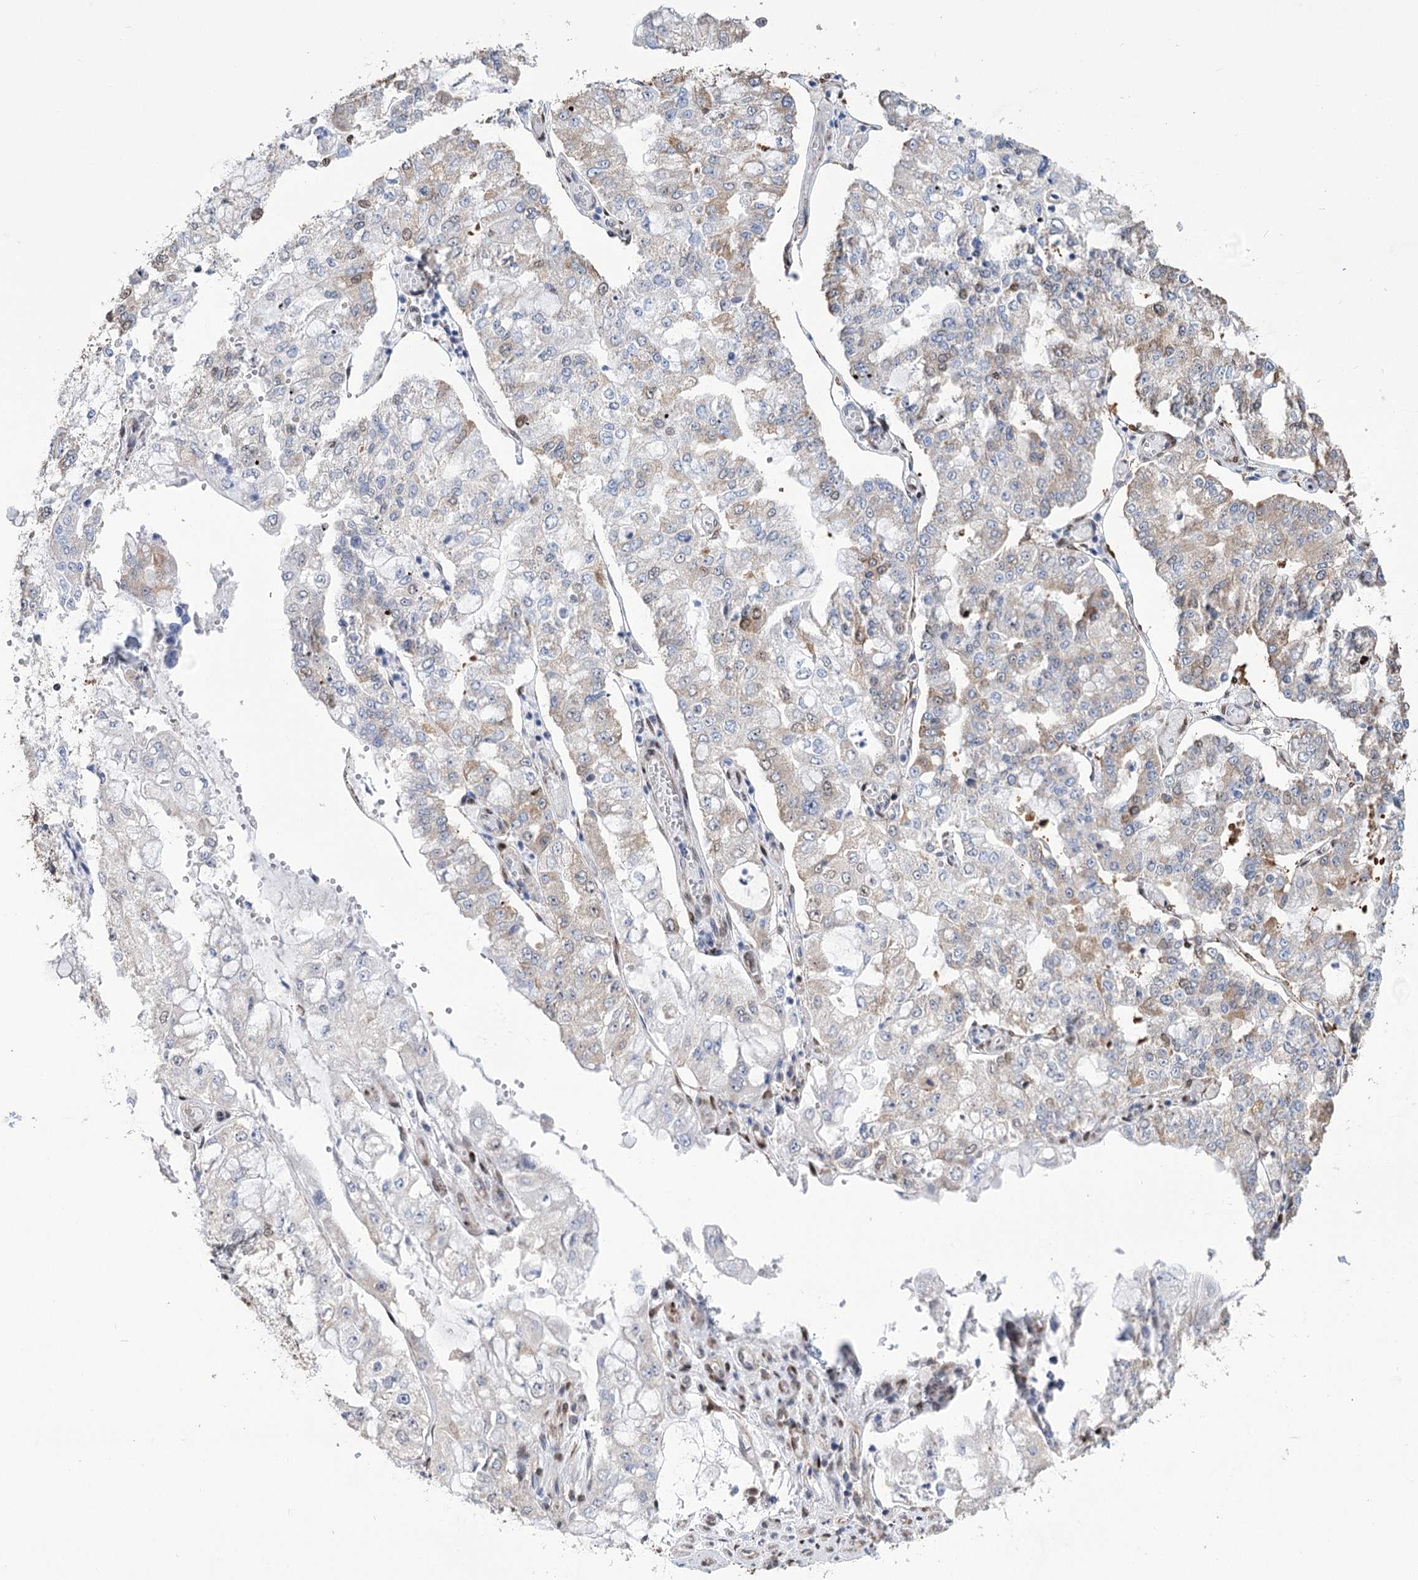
{"staining": {"intensity": "weak", "quantity": "<25%", "location": "cytoplasmic/membranous"}, "tissue": "stomach cancer", "cell_type": "Tumor cells", "image_type": "cancer", "snomed": [{"axis": "morphology", "description": "Adenocarcinoma, NOS"}, {"axis": "topography", "description": "Stomach"}], "caption": "A micrograph of human stomach cancer is negative for staining in tumor cells.", "gene": "NFU1", "patient": {"sex": "male", "age": 76}}